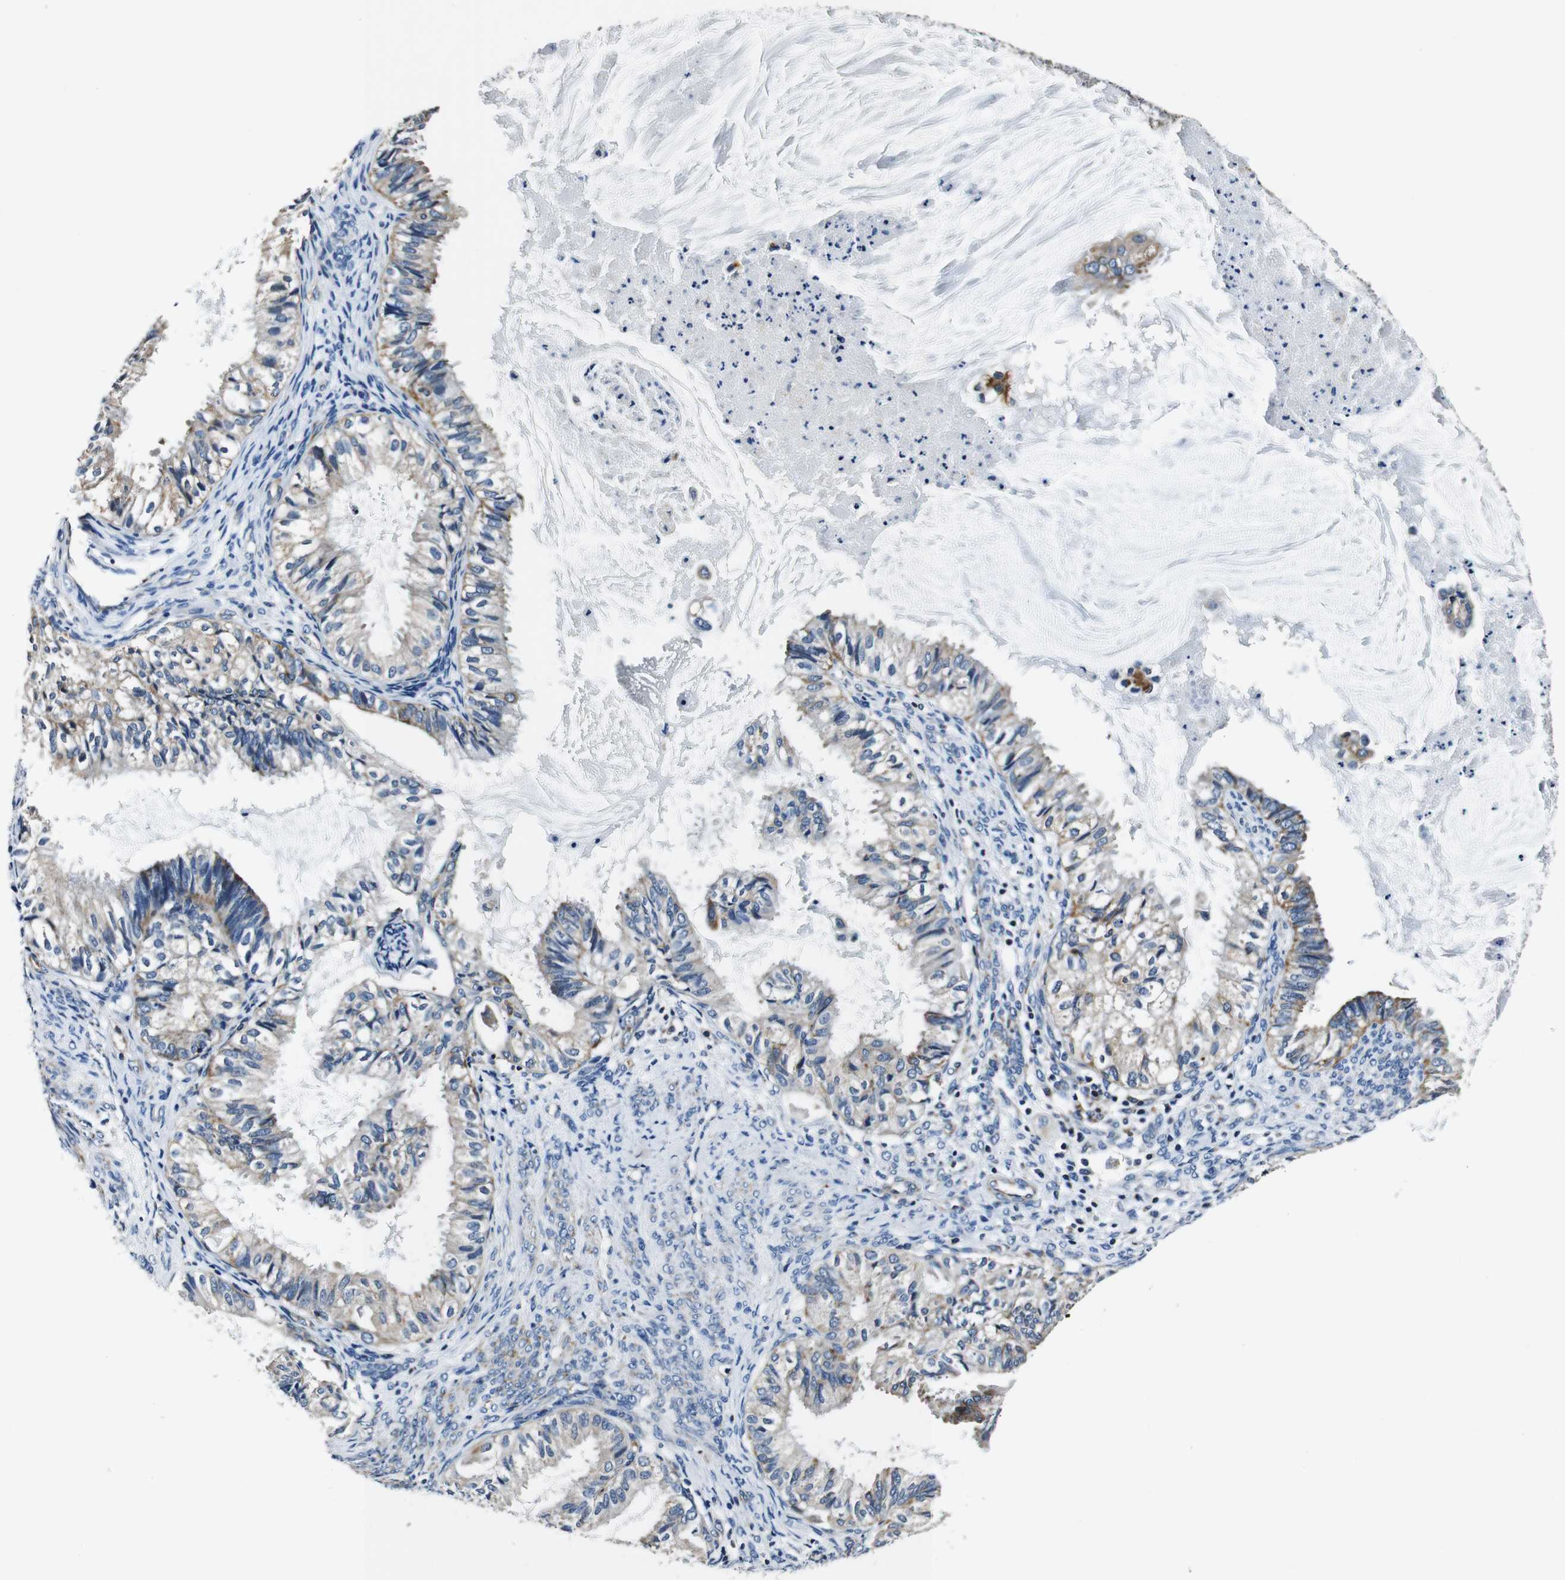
{"staining": {"intensity": "moderate", "quantity": "<25%", "location": "cytoplasmic/membranous"}, "tissue": "cervical cancer", "cell_type": "Tumor cells", "image_type": "cancer", "snomed": [{"axis": "morphology", "description": "Normal tissue, NOS"}, {"axis": "morphology", "description": "Adenocarcinoma, NOS"}, {"axis": "topography", "description": "Cervix"}, {"axis": "topography", "description": "Endometrium"}], "caption": "DAB (3,3'-diaminobenzidine) immunohistochemical staining of cervical cancer reveals moderate cytoplasmic/membranous protein expression in approximately <25% of tumor cells.", "gene": "HK1", "patient": {"sex": "female", "age": 86}}